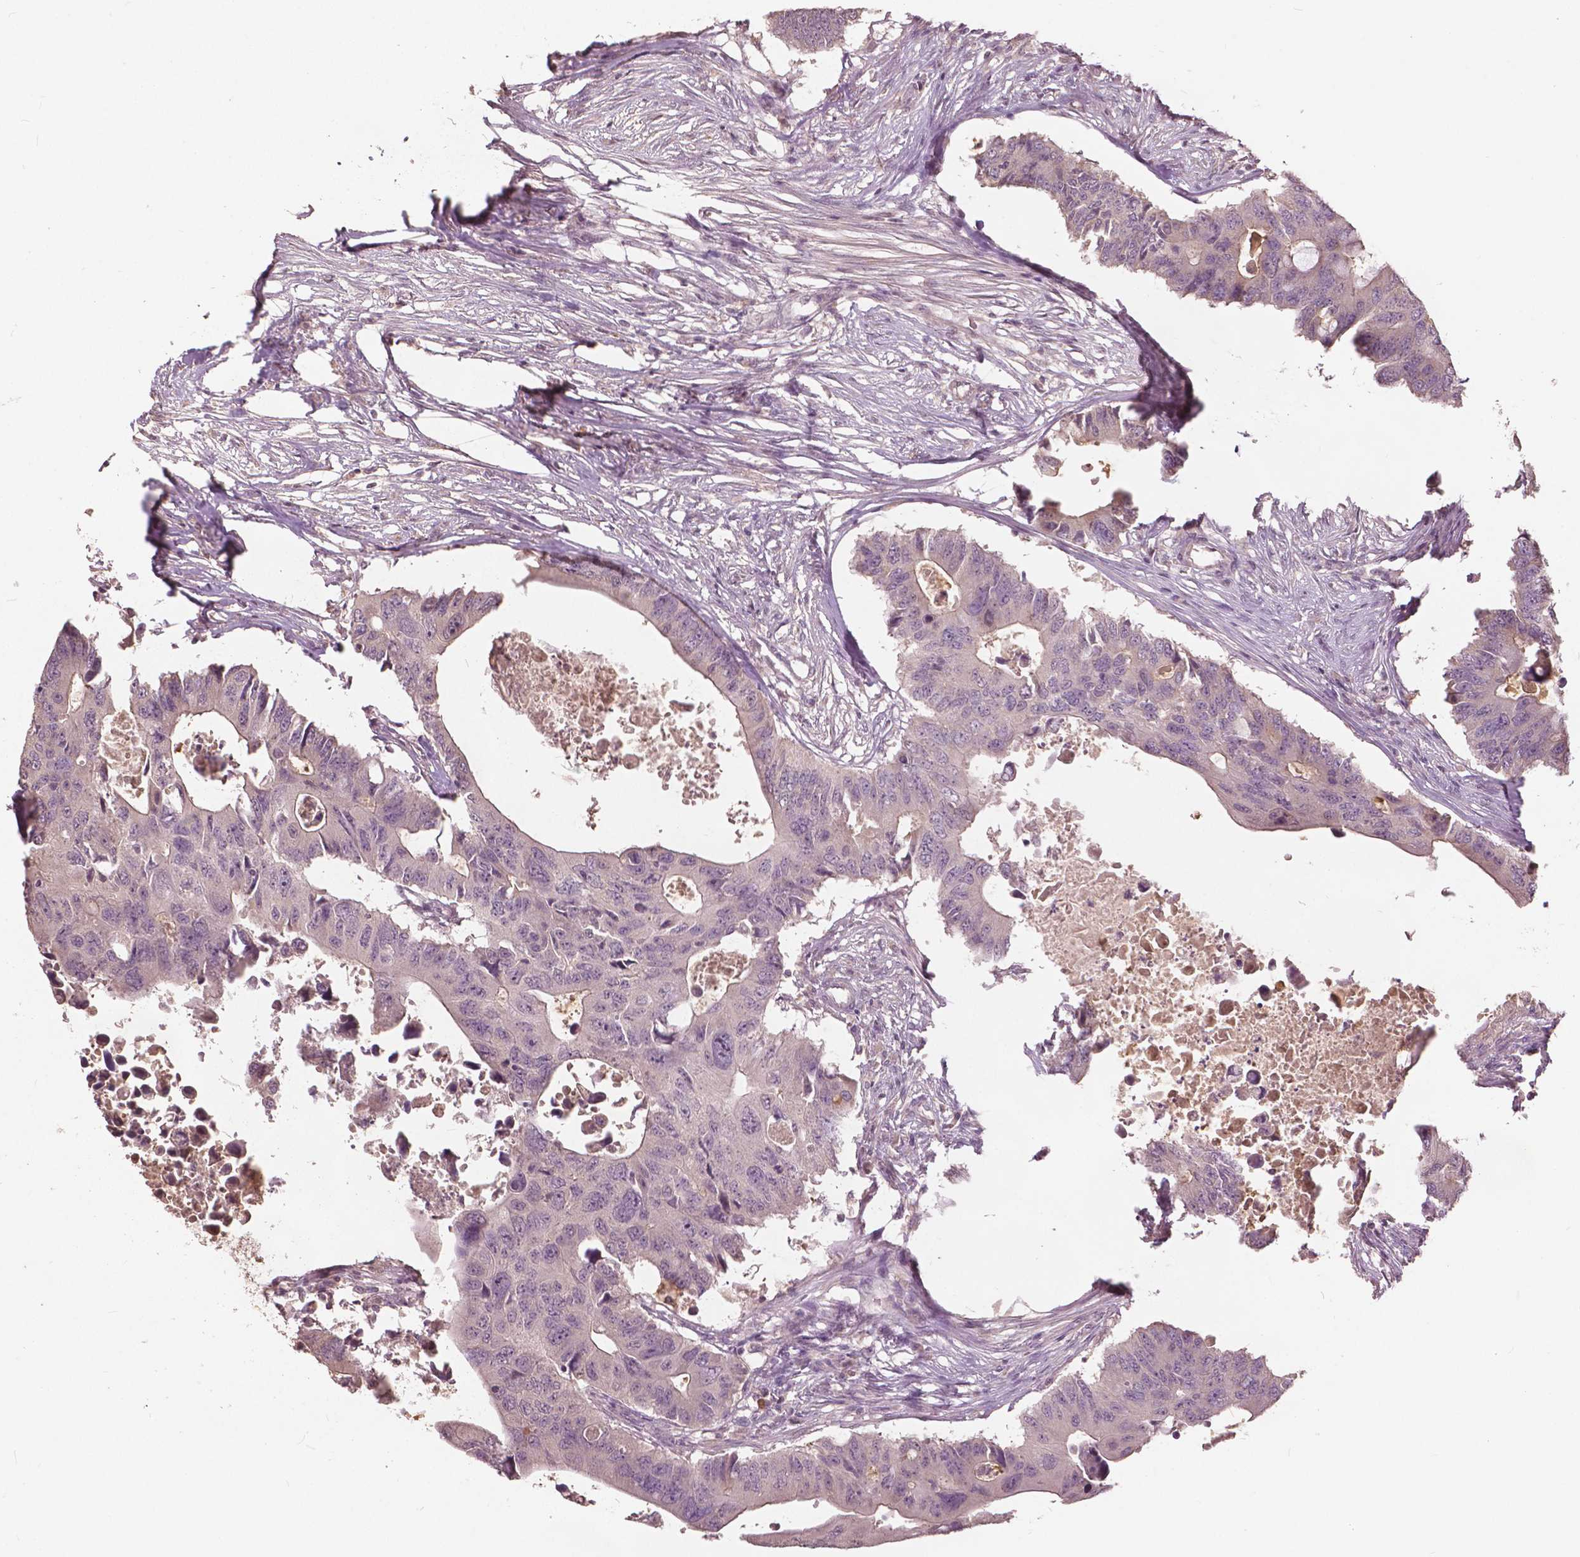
{"staining": {"intensity": "negative", "quantity": "none", "location": "none"}, "tissue": "colorectal cancer", "cell_type": "Tumor cells", "image_type": "cancer", "snomed": [{"axis": "morphology", "description": "Adenocarcinoma, NOS"}, {"axis": "topography", "description": "Colon"}], "caption": "This is a micrograph of immunohistochemistry (IHC) staining of colorectal cancer (adenocarcinoma), which shows no positivity in tumor cells.", "gene": "ANGPTL4", "patient": {"sex": "male", "age": 71}}